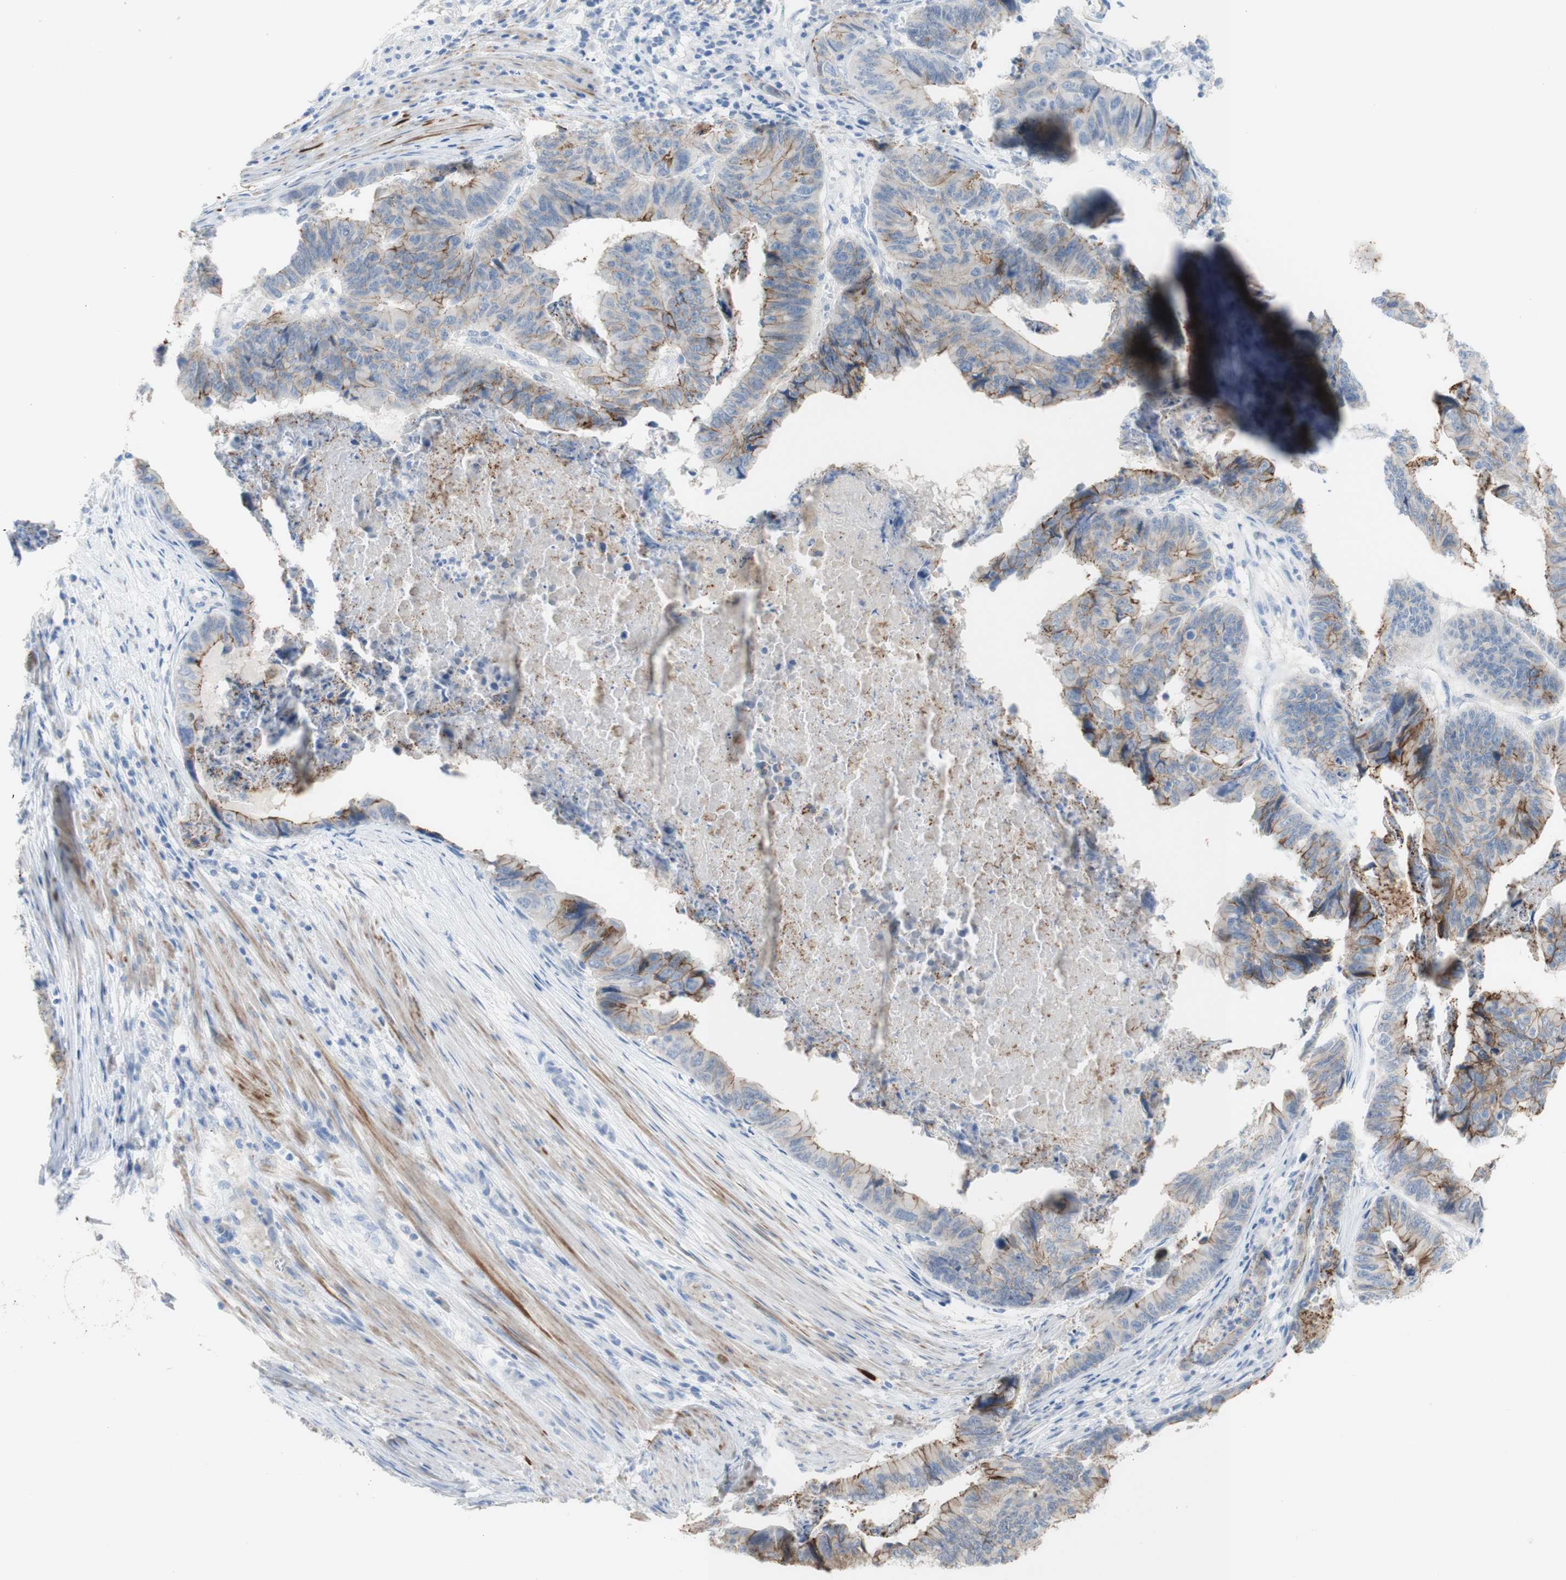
{"staining": {"intensity": "moderate", "quantity": "<25%", "location": "cytoplasmic/membranous"}, "tissue": "stomach cancer", "cell_type": "Tumor cells", "image_type": "cancer", "snomed": [{"axis": "morphology", "description": "Adenocarcinoma, NOS"}, {"axis": "topography", "description": "Stomach, lower"}], "caption": "Tumor cells show low levels of moderate cytoplasmic/membranous staining in approximately <25% of cells in human adenocarcinoma (stomach). The staining was performed using DAB, with brown indicating positive protein expression. Nuclei are stained blue with hematoxylin.", "gene": "DSC2", "patient": {"sex": "male", "age": 77}}